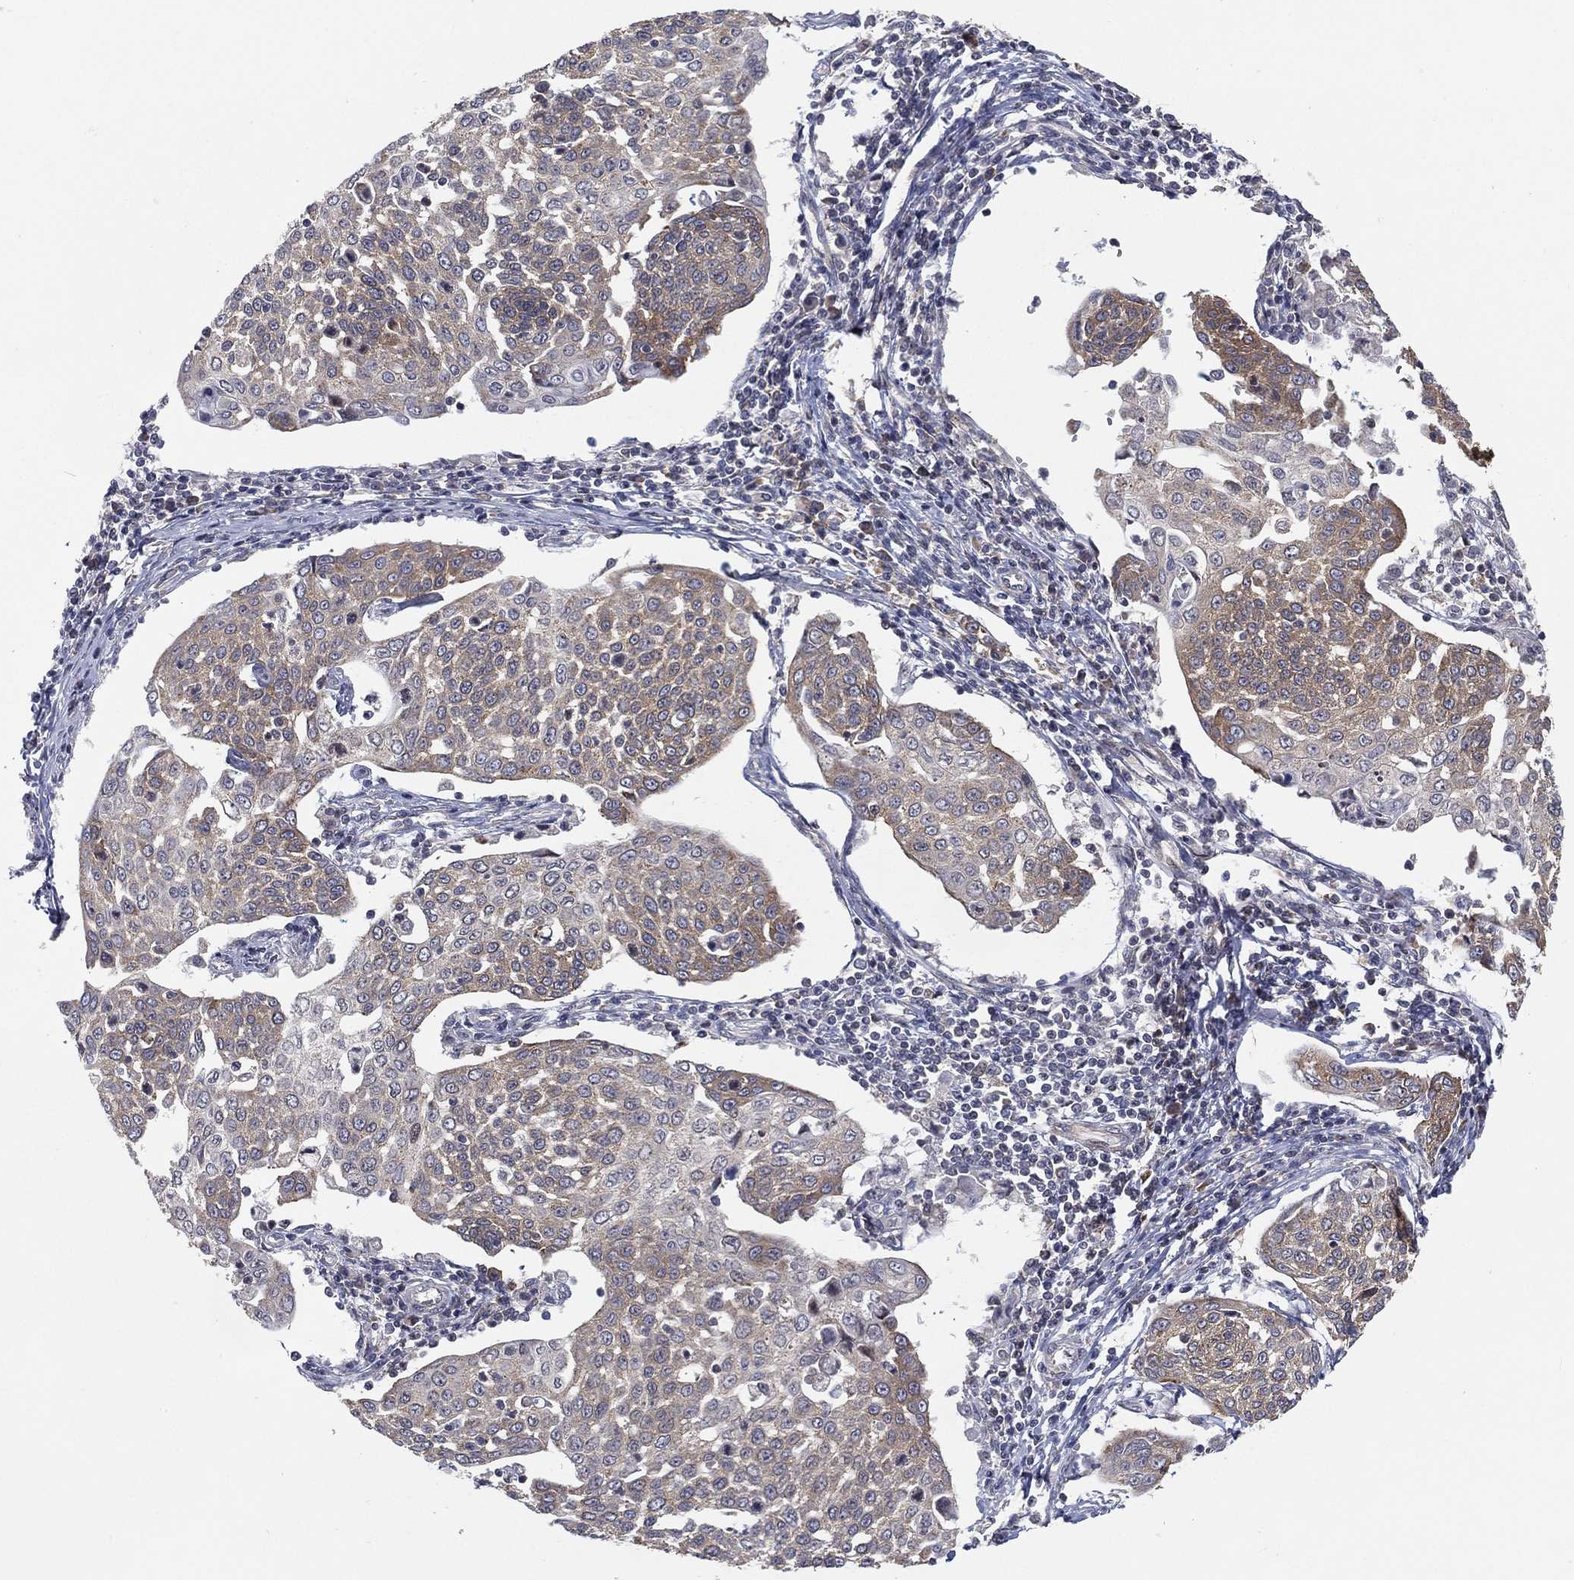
{"staining": {"intensity": "weak", "quantity": "25%-75%", "location": "cytoplasmic/membranous"}, "tissue": "cervical cancer", "cell_type": "Tumor cells", "image_type": "cancer", "snomed": [{"axis": "morphology", "description": "Squamous cell carcinoma, NOS"}, {"axis": "topography", "description": "Cervix"}], "caption": "Brown immunohistochemical staining in human cervical squamous cell carcinoma displays weak cytoplasmic/membranous positivity in about 25%-75% of tumor cells.", "gene": "TMTC4", "patient": {"sex": "female", "age": 34}}